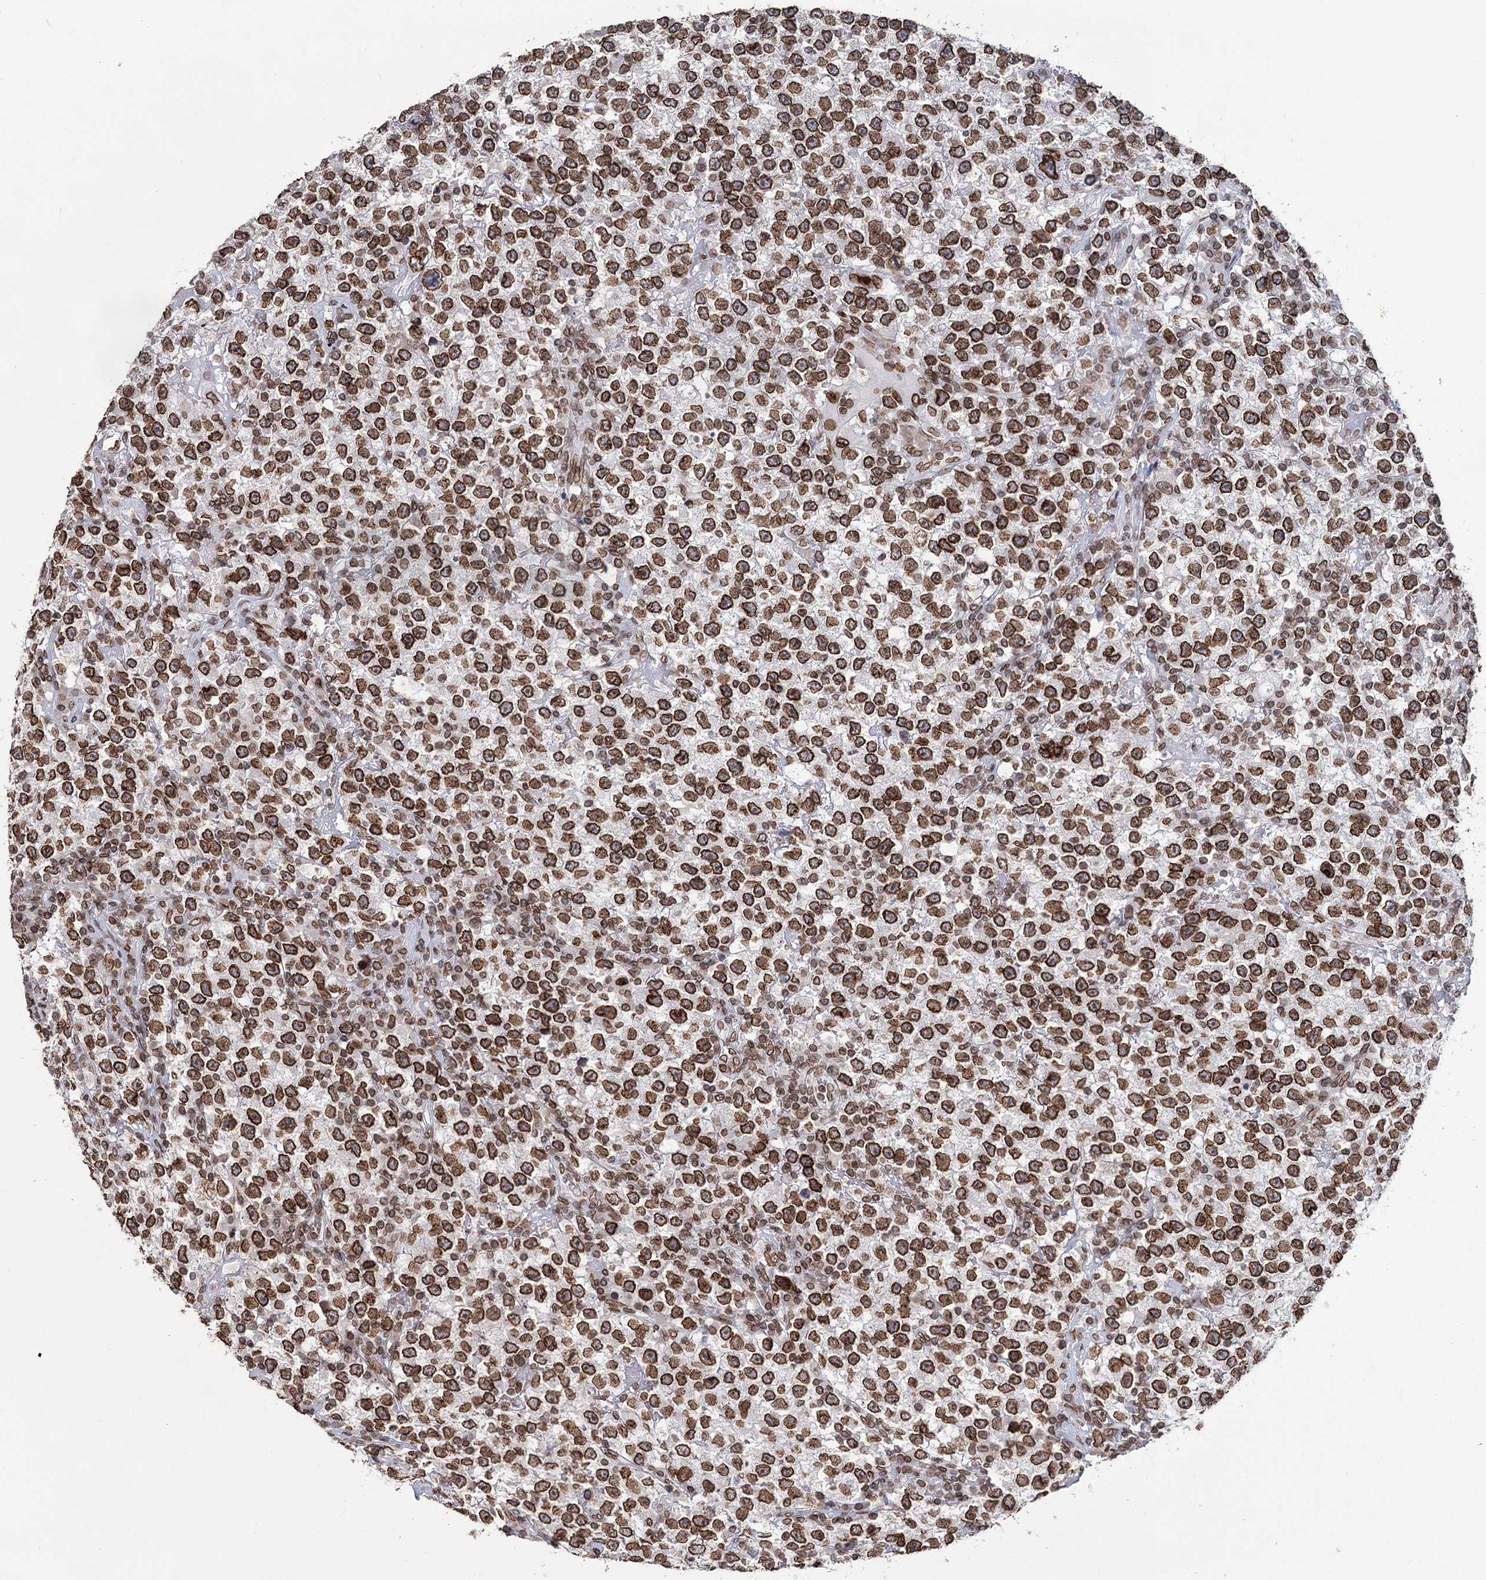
{"staining": {"intensity": "strong", "quantity": ">75%", "location": "cytoplasmic/membranous,nuclear"}, "tissue": "testis cancer", "cell_type": "Tumor cells", "image_type": "cancer", "snomed": [{"axis": "morphology", "description": "Seminoma, NOS"}, {"axis": "topography", "description": "Testis"}], "caption": "Immunohistochemical staining of testis seminoma shows high levels of strong cytoplasmic/membranous and nuclear protein staining in approximately >75% of tumor cells. (brown staining indicates protein expression, while blue staining denotes nuclei).", "gene": "KIAA0930", "patient": {"sex": "male", "age": 22}}